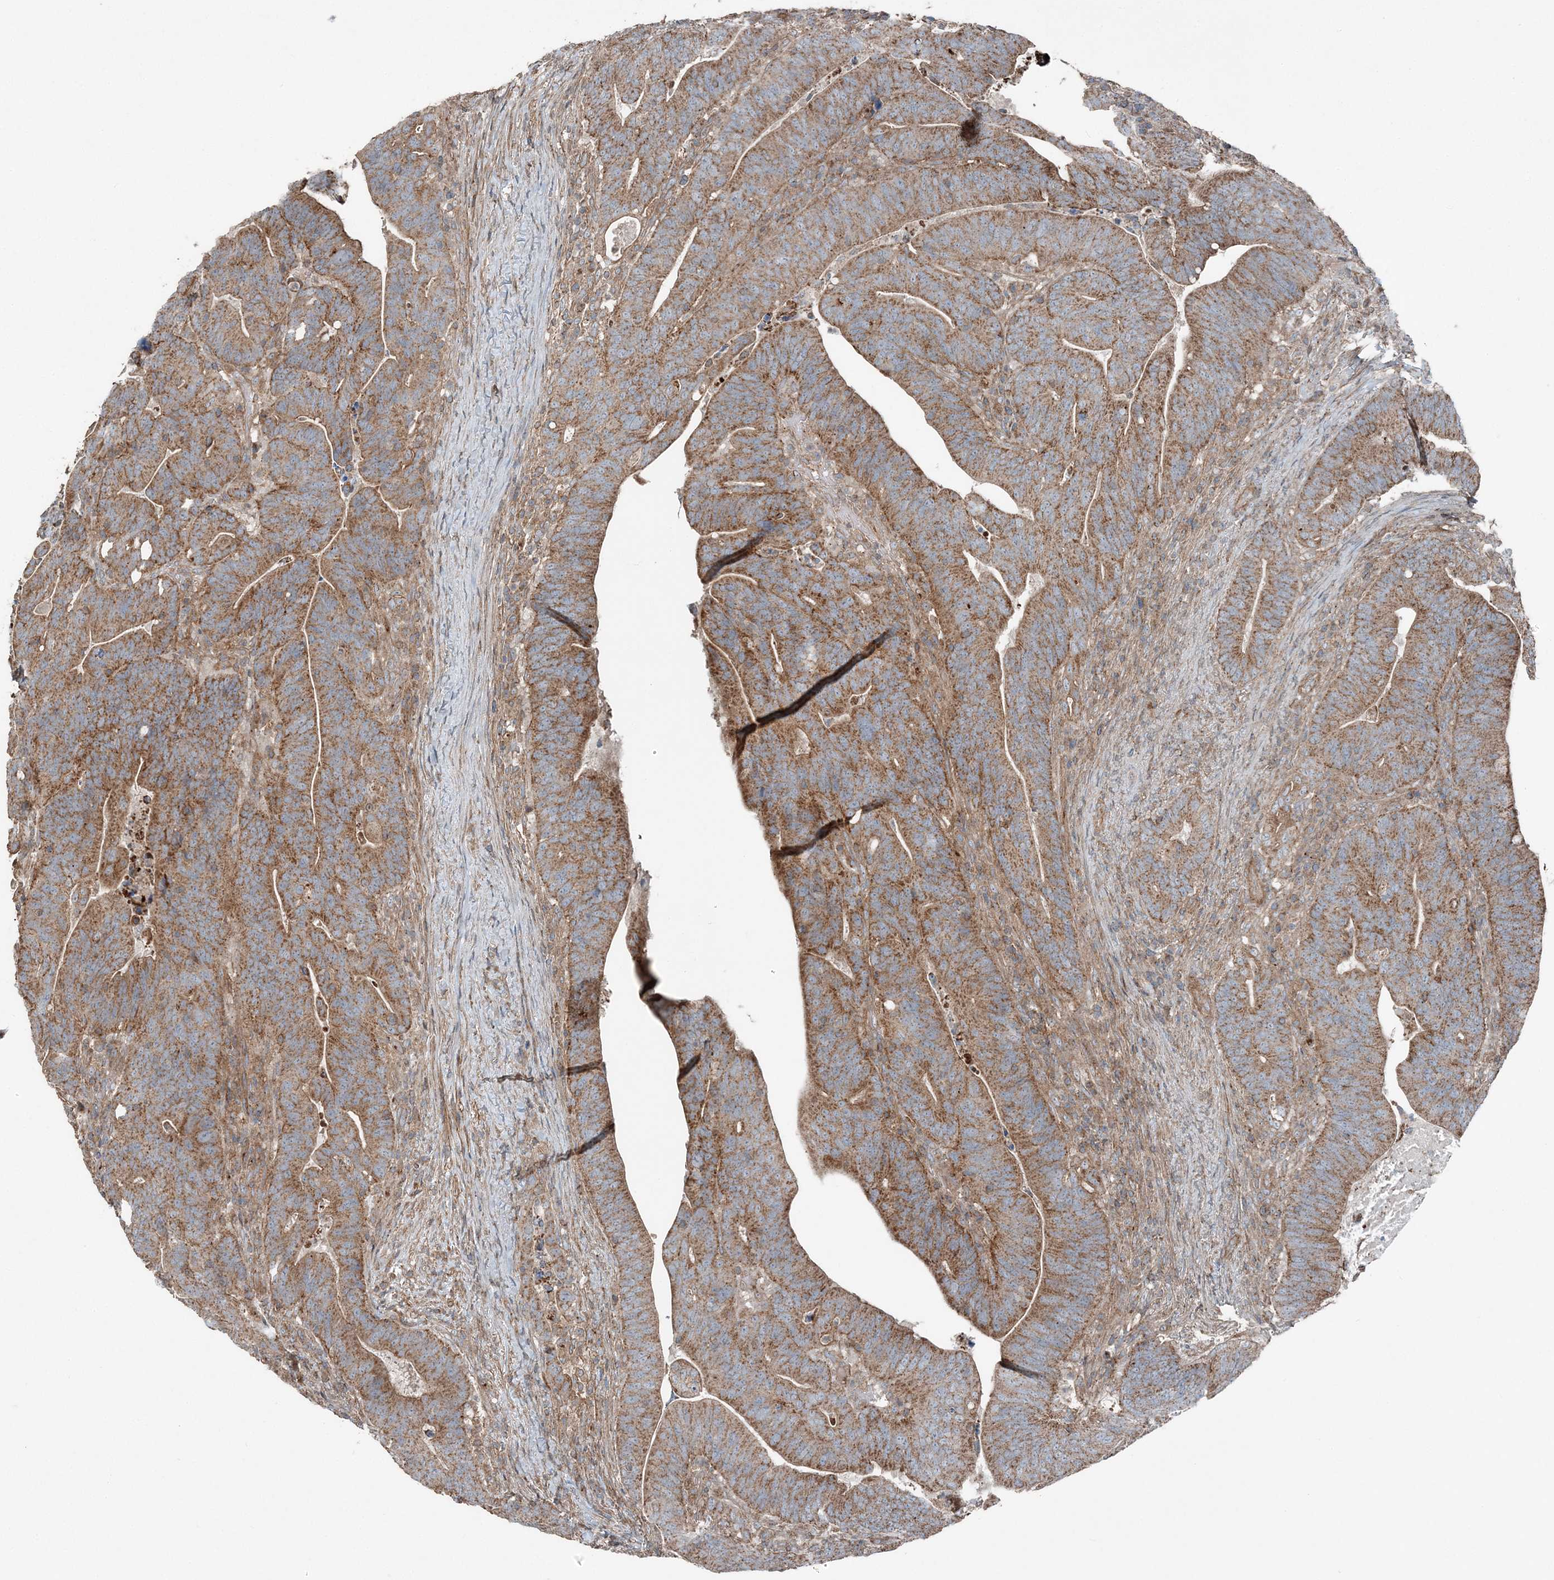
{"staining": {"intensity": "moderate", "quantity": ">75%", "location": "cytoplasmic/membranous"}, "tissue": "colorectal cancer", "cell_type": "Tumor cells", "image_type": "cancer", "snomed": [{"axis": "morphology", "description": "Adenocarcinoma, NOS"}, {"axis": "topography", "description": "Colon"}], "caption": "Brown immunohistochemical staining in human colorectal cancer (adenocarcinoma) displays moderate cytoplasmic/membranous expression in about >75% of tumor cells.", "gene": "KY", "patient": {"sex": "female", "age": 66}}